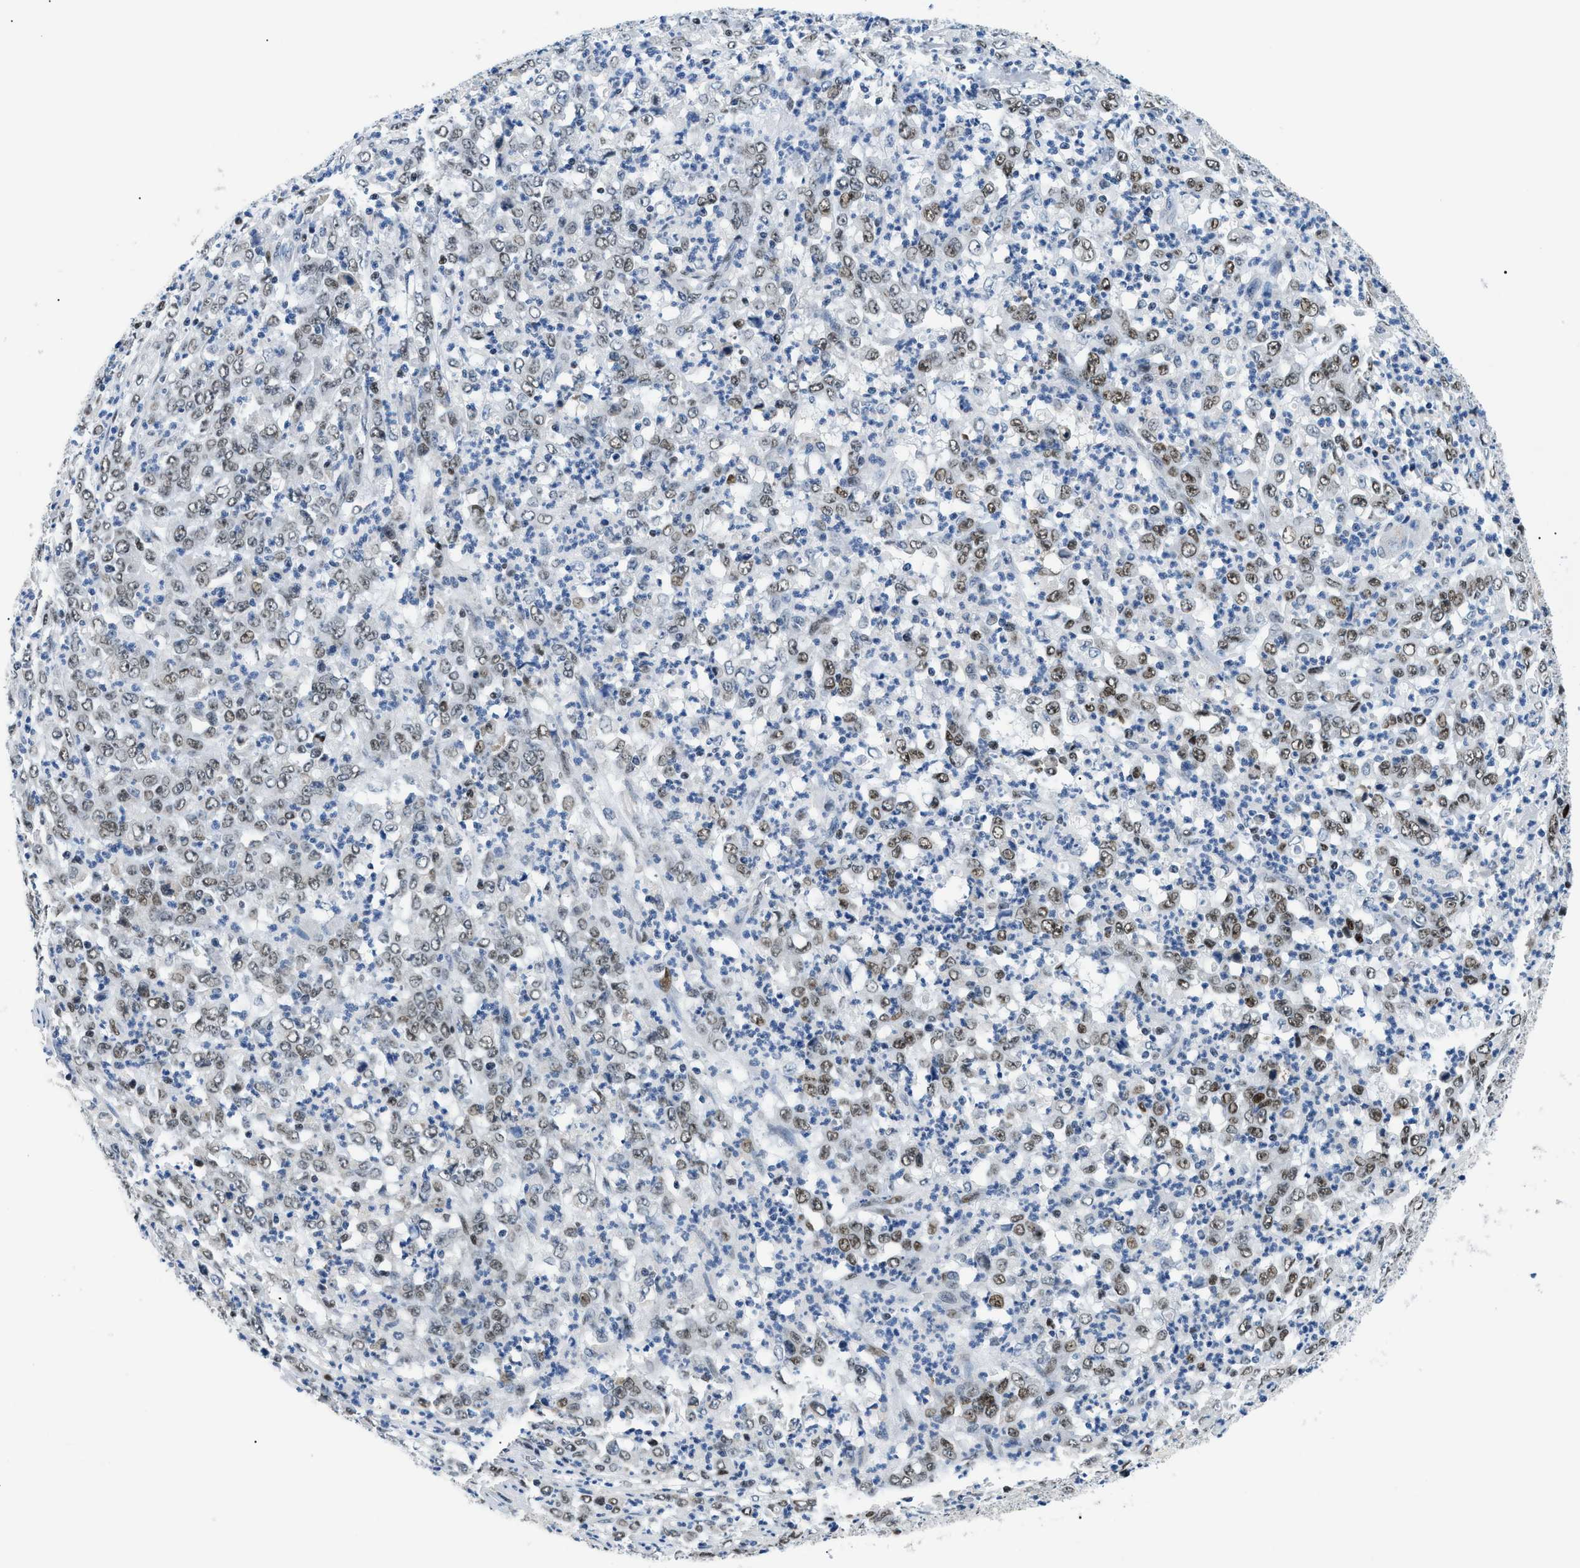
{"staining": {"intensity": "weak", "quantity": ">75%", "location": "nuclear"}, "tissue": "stomach cancer", "cell_type": "Tumor cells", "image_type": "cancer", "snomed": [{"axis": "morphology", "description": "Adenocarcinoma, NOS"}, {"axis": "topography", "description": "Stomach, lower"}], "caption": "Stomach cancer tissue exhibits weak nuclear expression in about >75% of tumor cells", "gene": "SMARCC1", "patient": {"sex": "female", "age": 71}}